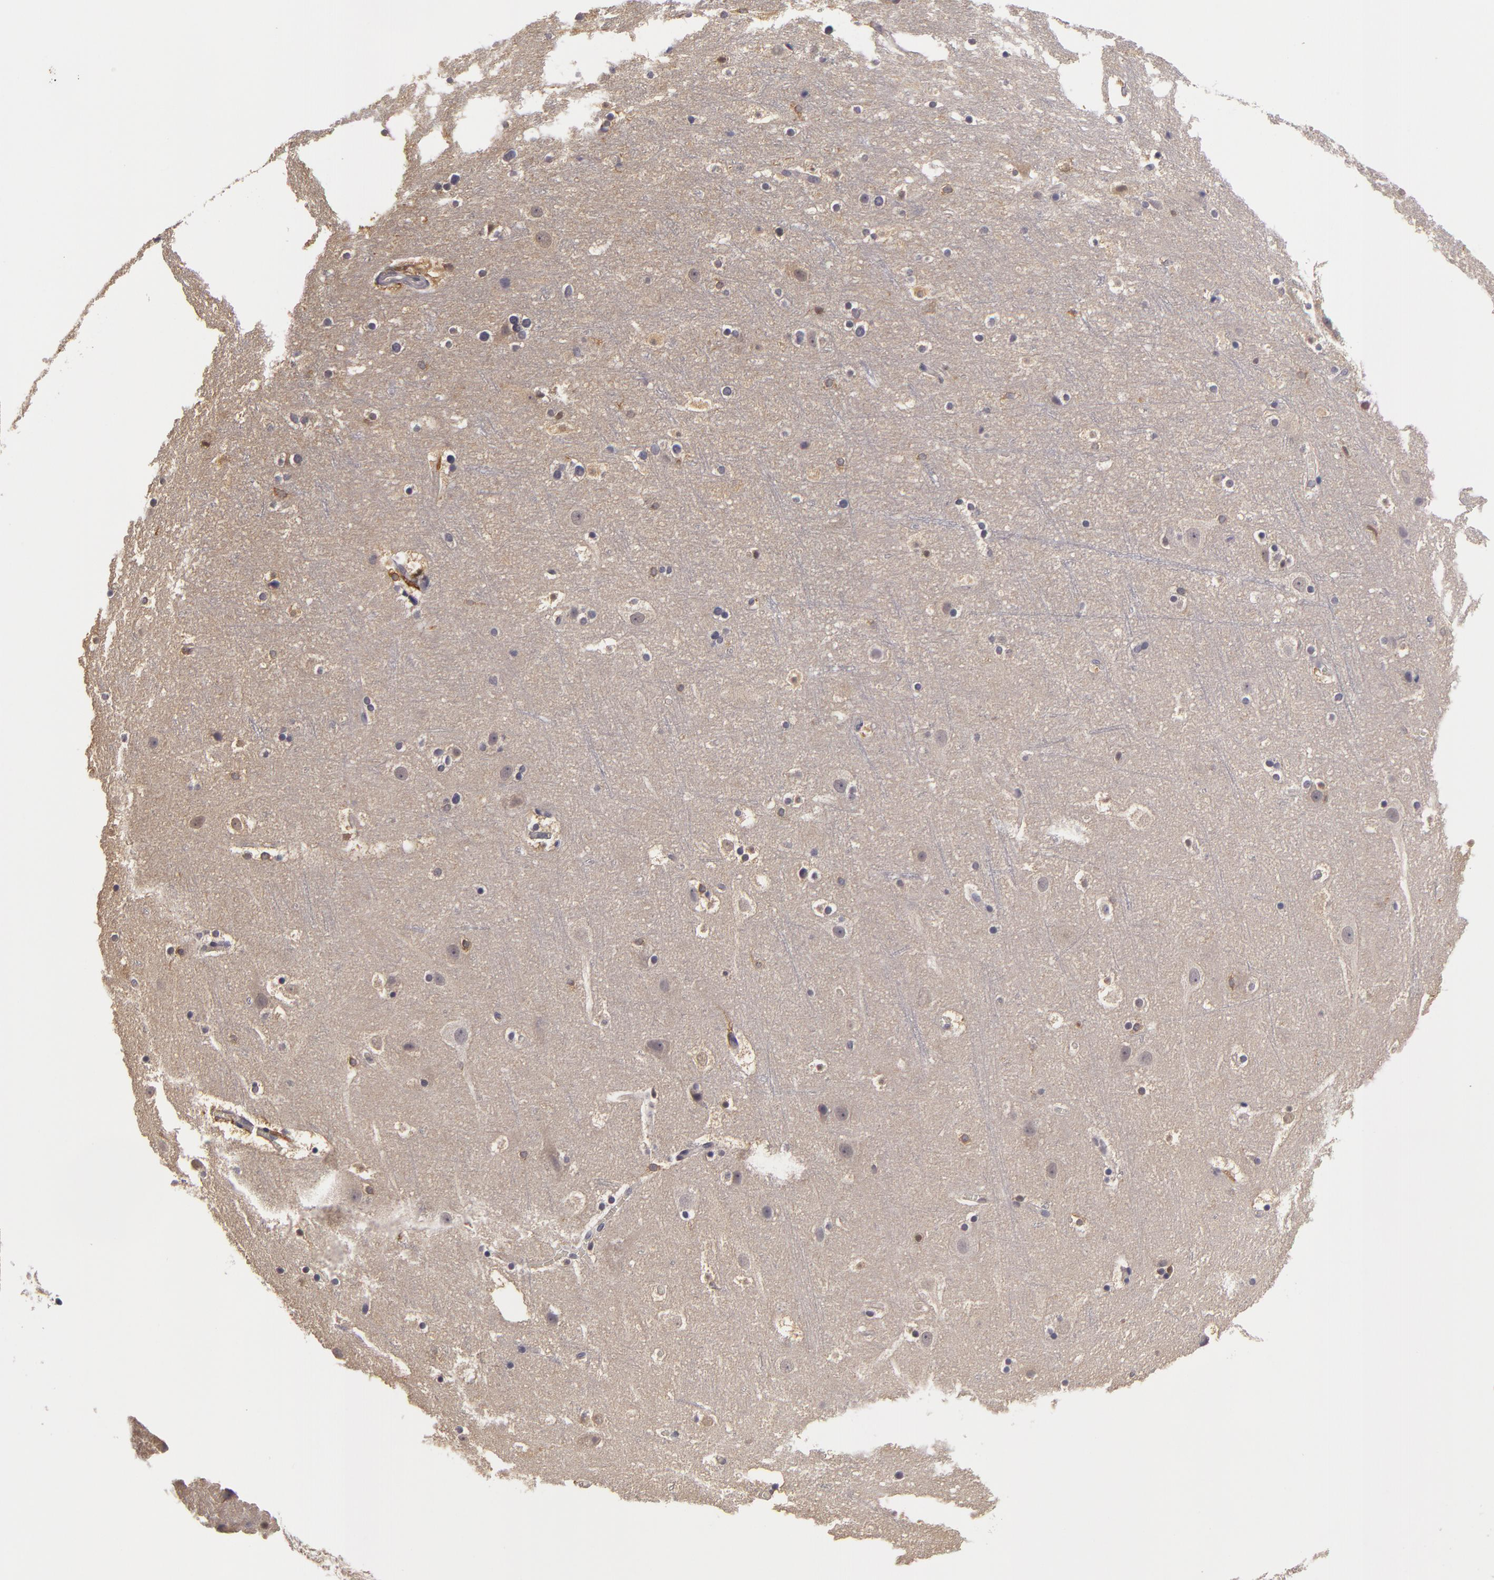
{"staining": {"intensity": "weak", "quantity": "25%-75%", "location": "cytoplasmic/membranous"}, "tissue": "cerebral cortex", "cell_type": "Endothelial cells", "image_type": "normal", "snomed": [{"axis": "morphology", "description": "Normal tissue, NOS"}, {"axis": "topography", "description": "Cerebral cortex"}], "caption": "High-power microscopy captured an immunohistochemistry image of normal cerebral cortex, revealing weak cytoplasmic/membranous expression in about 25%-75% of endothelial cells. (DAB (3,3'-diaminobenzidine) = brown stain, brightfield microscopy at high magnification).", "gene": "GNPDA1", "patient": {"sex": "male", "age": 45}}